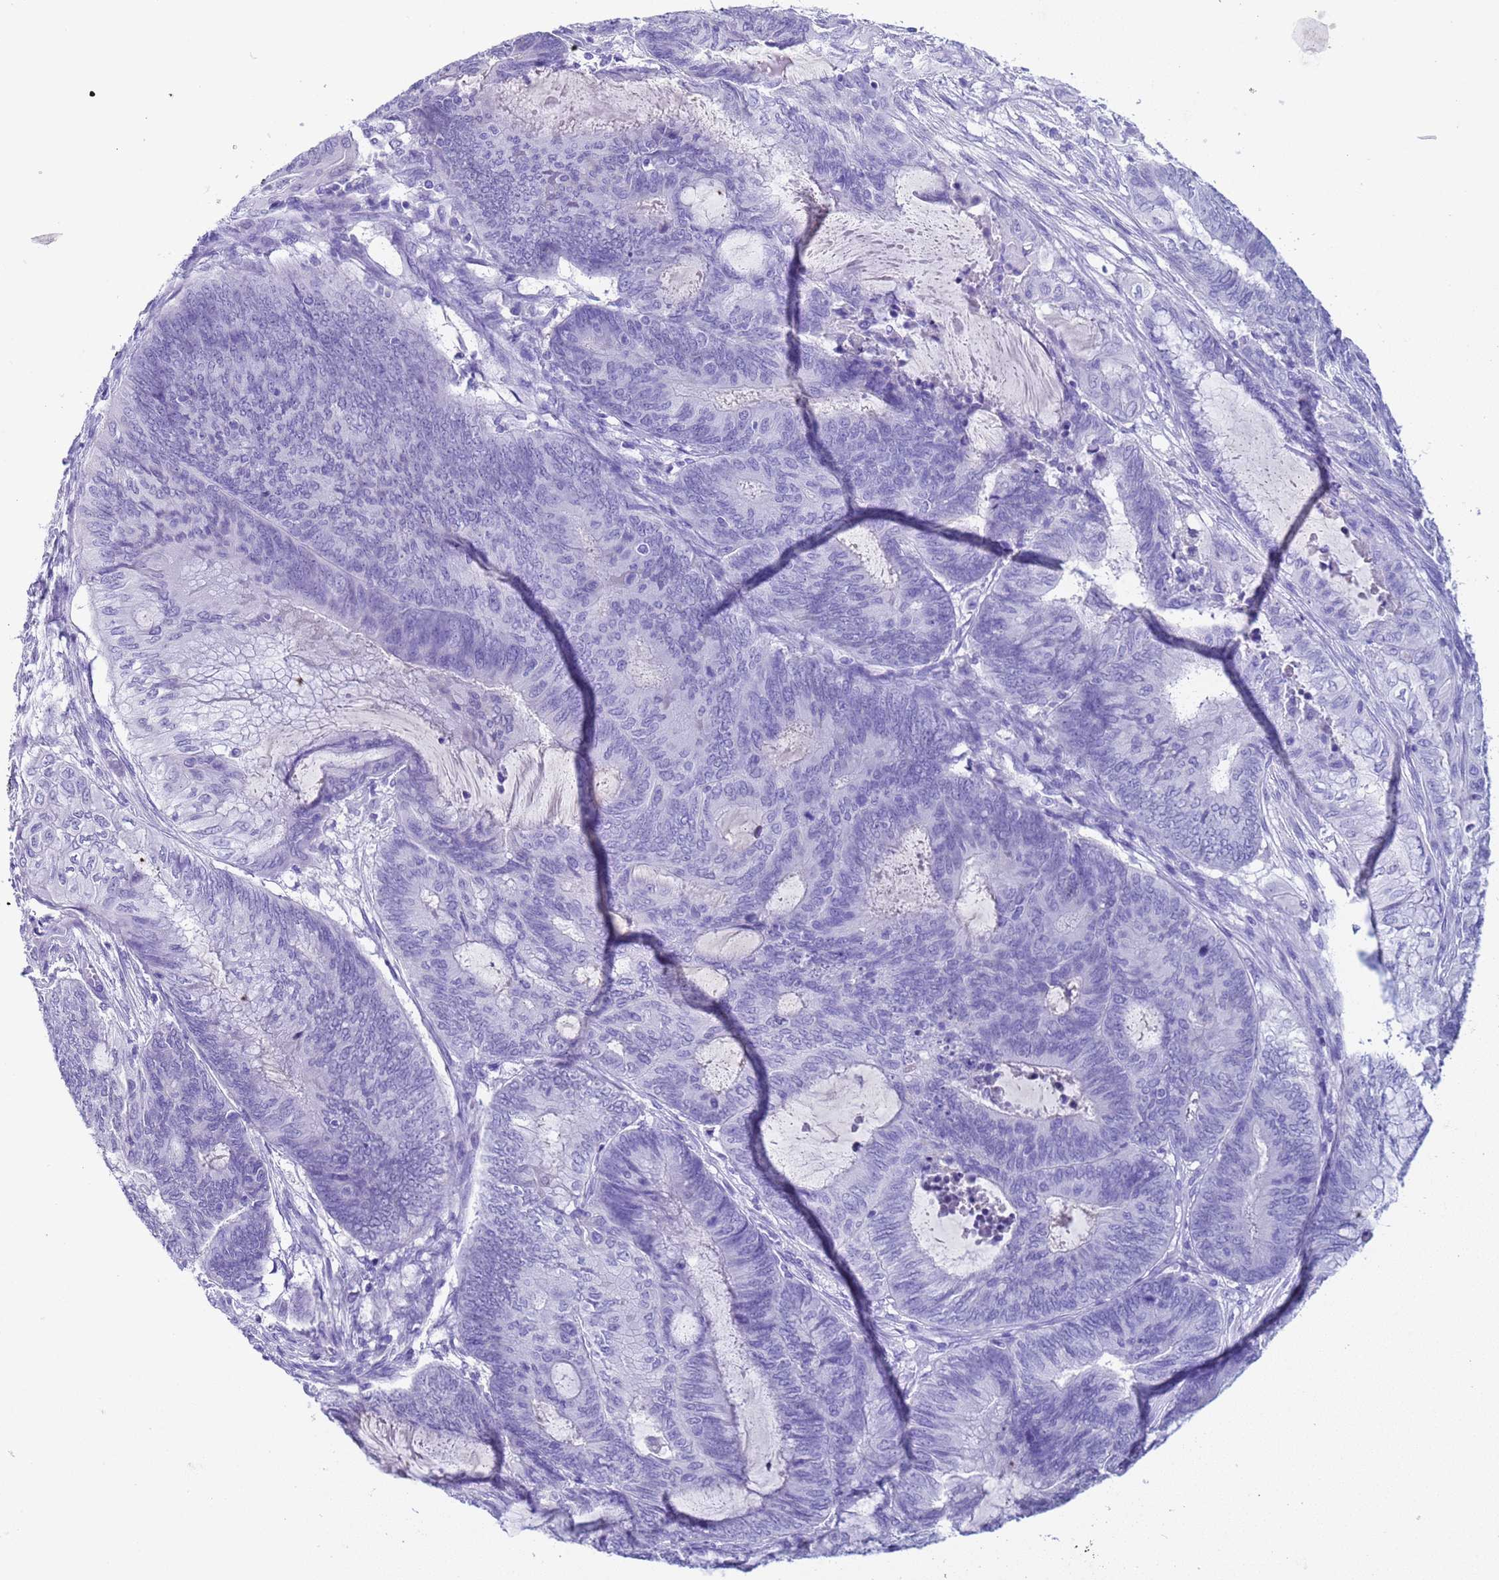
{"staining": {"intensity": "negative", "quantity": "none", "location": "none"}, "tissue": "endometrial cancer", "cell_type": "Tumor cells", "image_type": "cancer", "snomed": [{"axis": "morphology", "description": "Adenocarcinoma, NOS"}, {"axis": "topography", "description": "Uterus"}, {"axis": "topography", "description": "Endometrium"}], "caption": "There is no significant positivity in tumor cells of endometrial cancer (adenocarcinoma).", "gene": "CKM", "patient": {"sex": "female", "age": 70}}